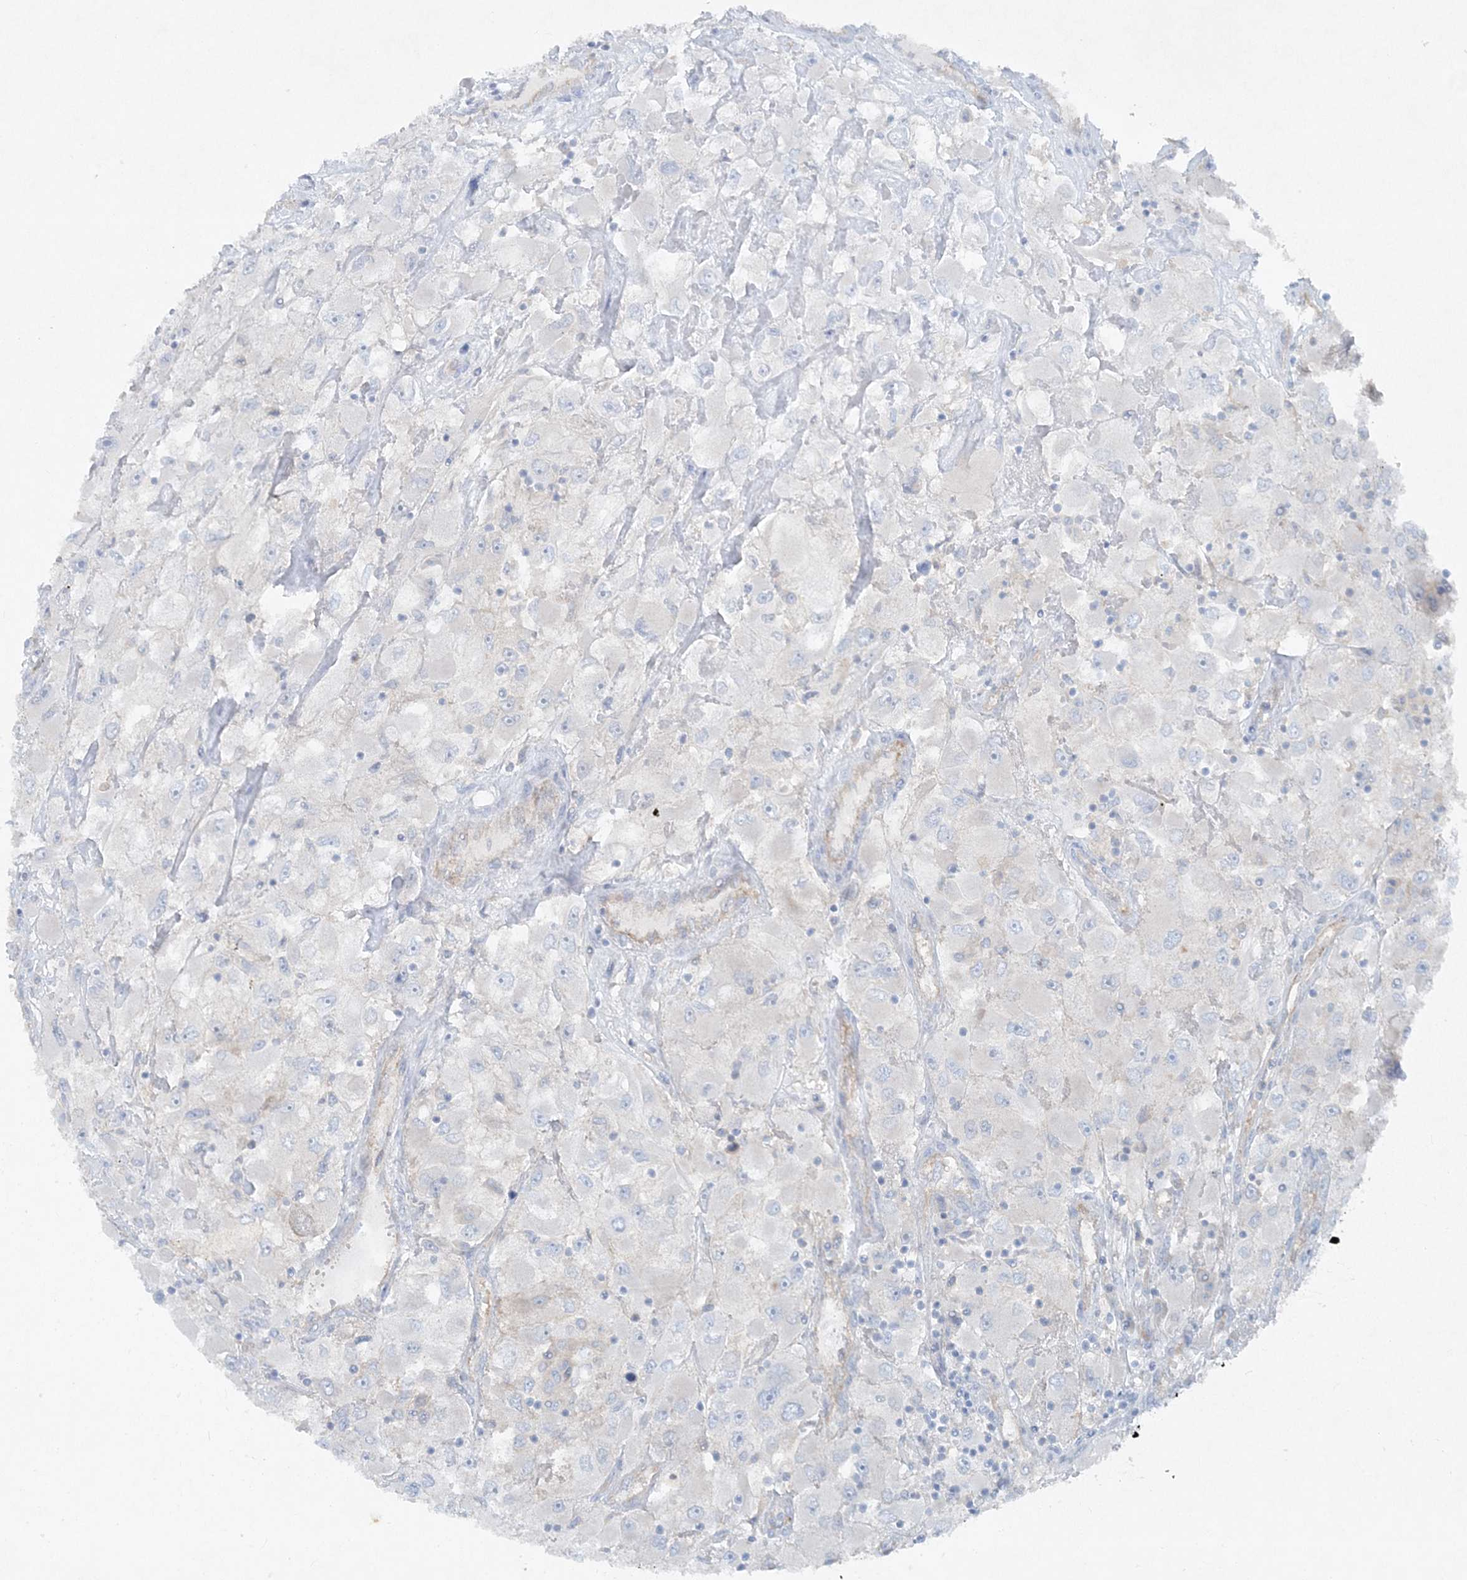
{"staining": {"intensity": "negative", "quantity": "none", "location": "none"}, "tissue": "renal cancer", "cell_type": "Tumor cells", "image_type": "cancer", "snomed": [{"axis": "morphology", "description": "Adenocarcinoma, NOS"}, {"axis": "topography", "description": "Kidney"}], "caption": "Histopathology image shows no significant protein expression in tumor cells of renal cancer.", "gene": "ATP11A", "patient": {"sex": "female", "age": 52}}